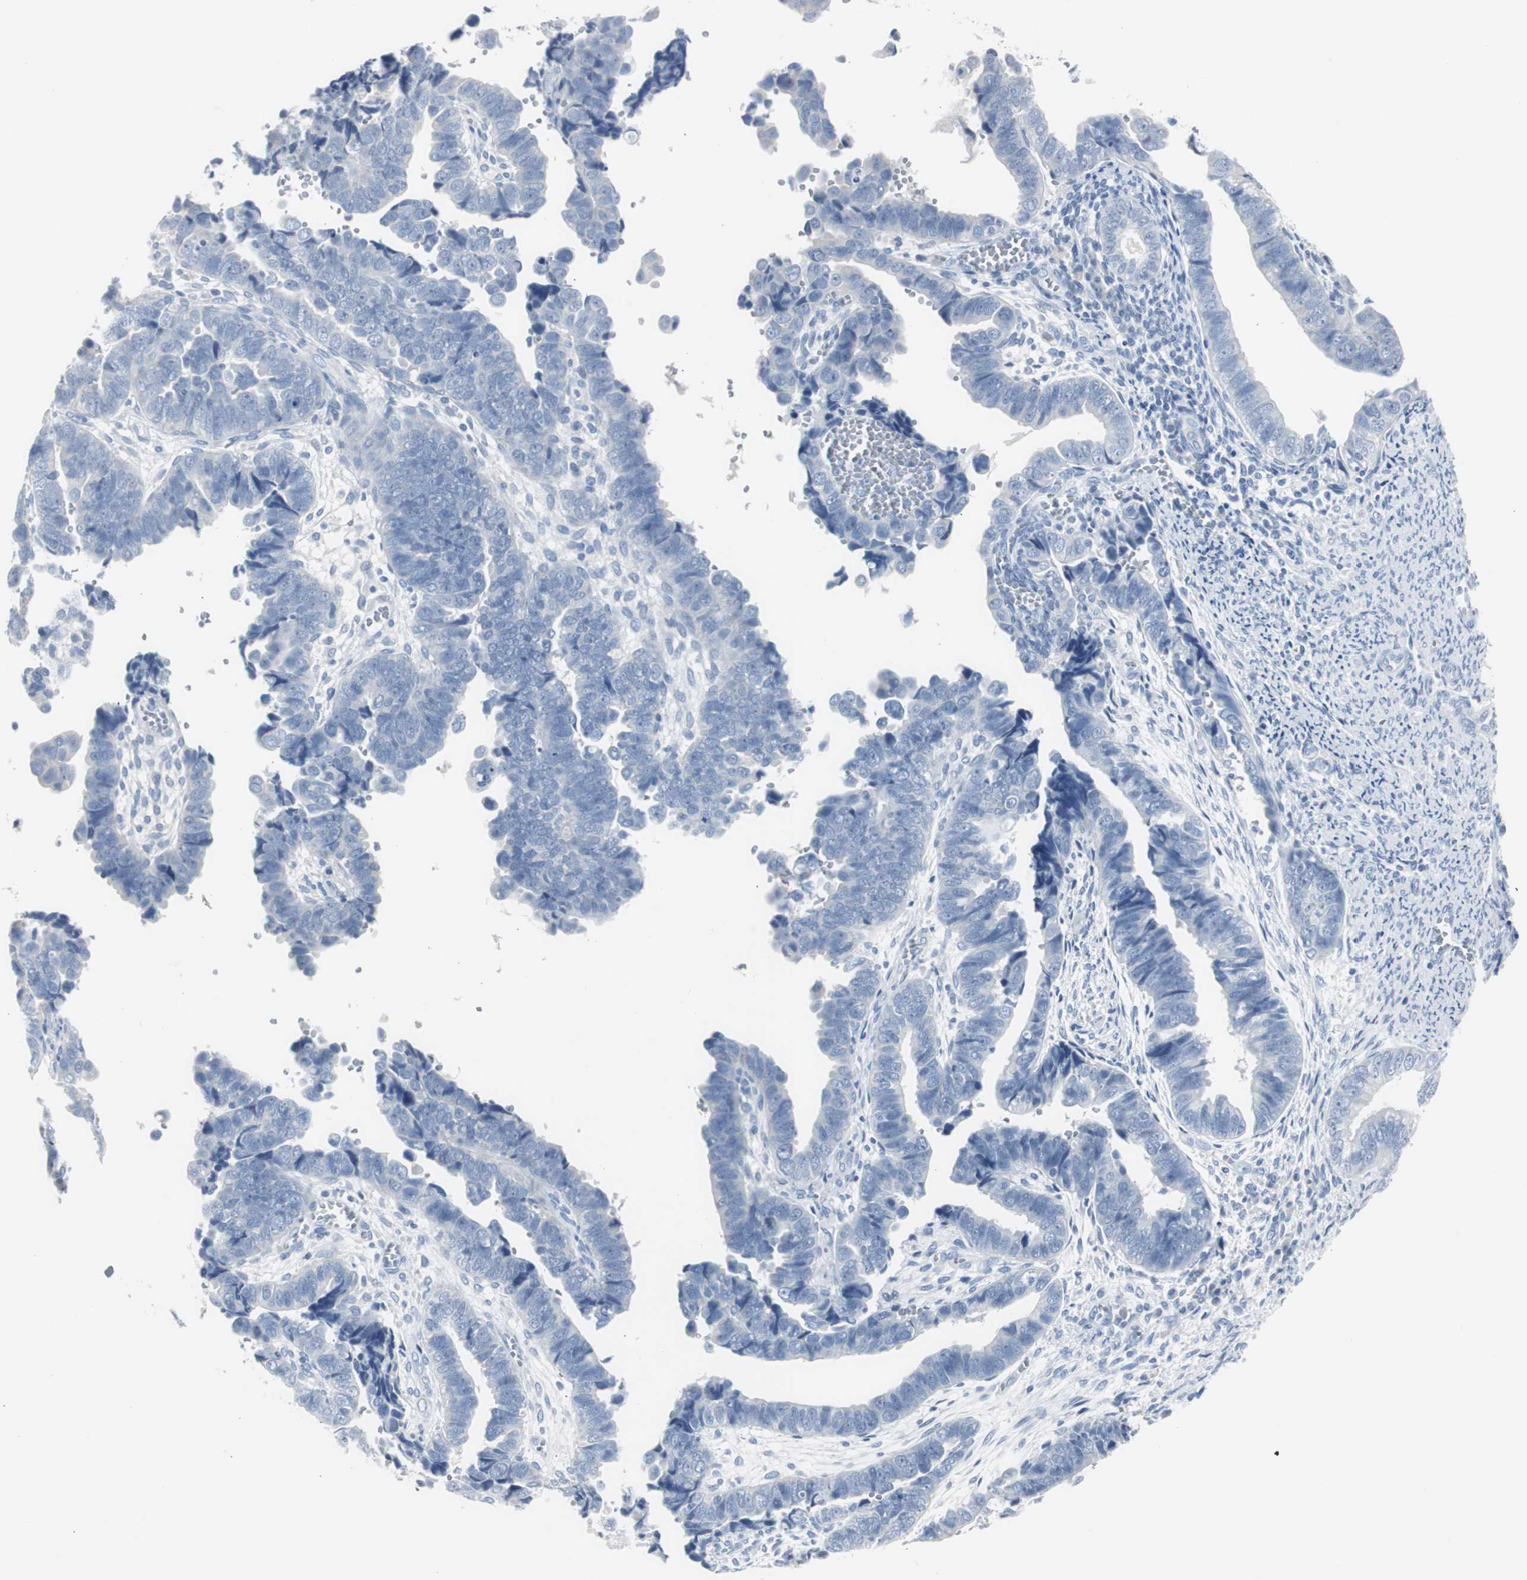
{"staining": {"intensity": "negative", "quantity": "none", "location": "none"}, "tissue": "endometrial cancer", "cell_type": "Tumor cells", "image_type": "cancer", "snomed": [{"axis": "morphology", "description": "Adenocarcinoma, NOS"}, {"axis": "topography", "description": "Endometrium"}], "caption": "Immunohistochemistry (IHC) histopathology image of neoplastic tissue: human endometrial cancer stained with DAB (3,3'-diaminobenzidine) reveals no significant protein expression in tumor cells.", "gene": "S100A7", "patient": {"sex": "female", "age": 75}}